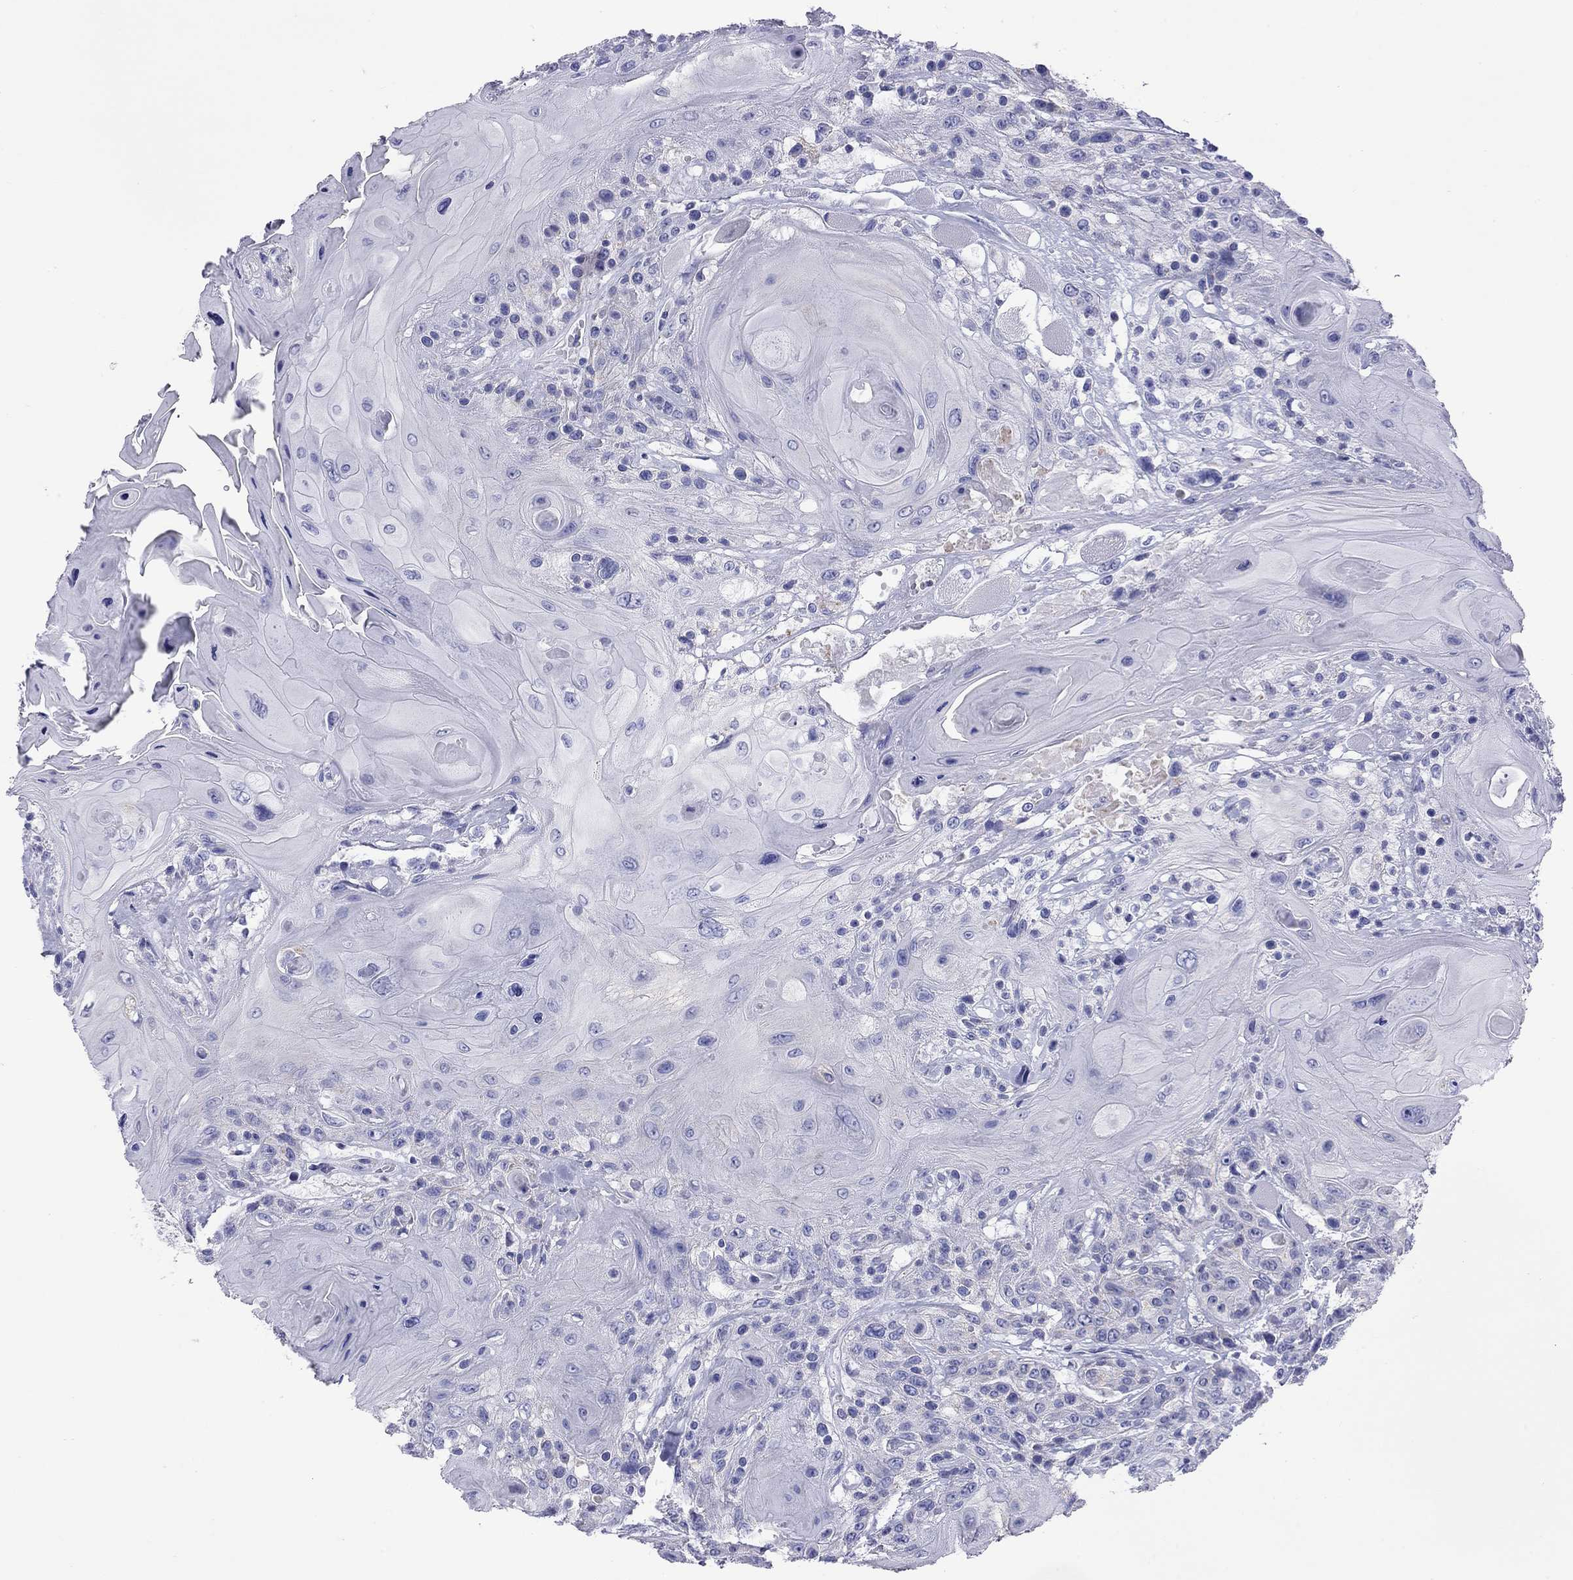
{"staining": {"intensity": "negative", "quantity": "none", "location": "none"}, "tissue": "head and neck cancer", "cell_type": "Tumor cells", "image_type": "cancer", "snomed": [{"axis": "morphology", "description": "Squamous cell carcinoma, NOS"}, {"axis": "topography", "description": "Head-Neck"}], "caption": "Head and neck cancer (squamous cell carcinoma) was stained to show a protein in brown. There is no significant expression in tumor cells.", "gene": "DPY19L2", "patient": {"sex": "female", "age": 59}}